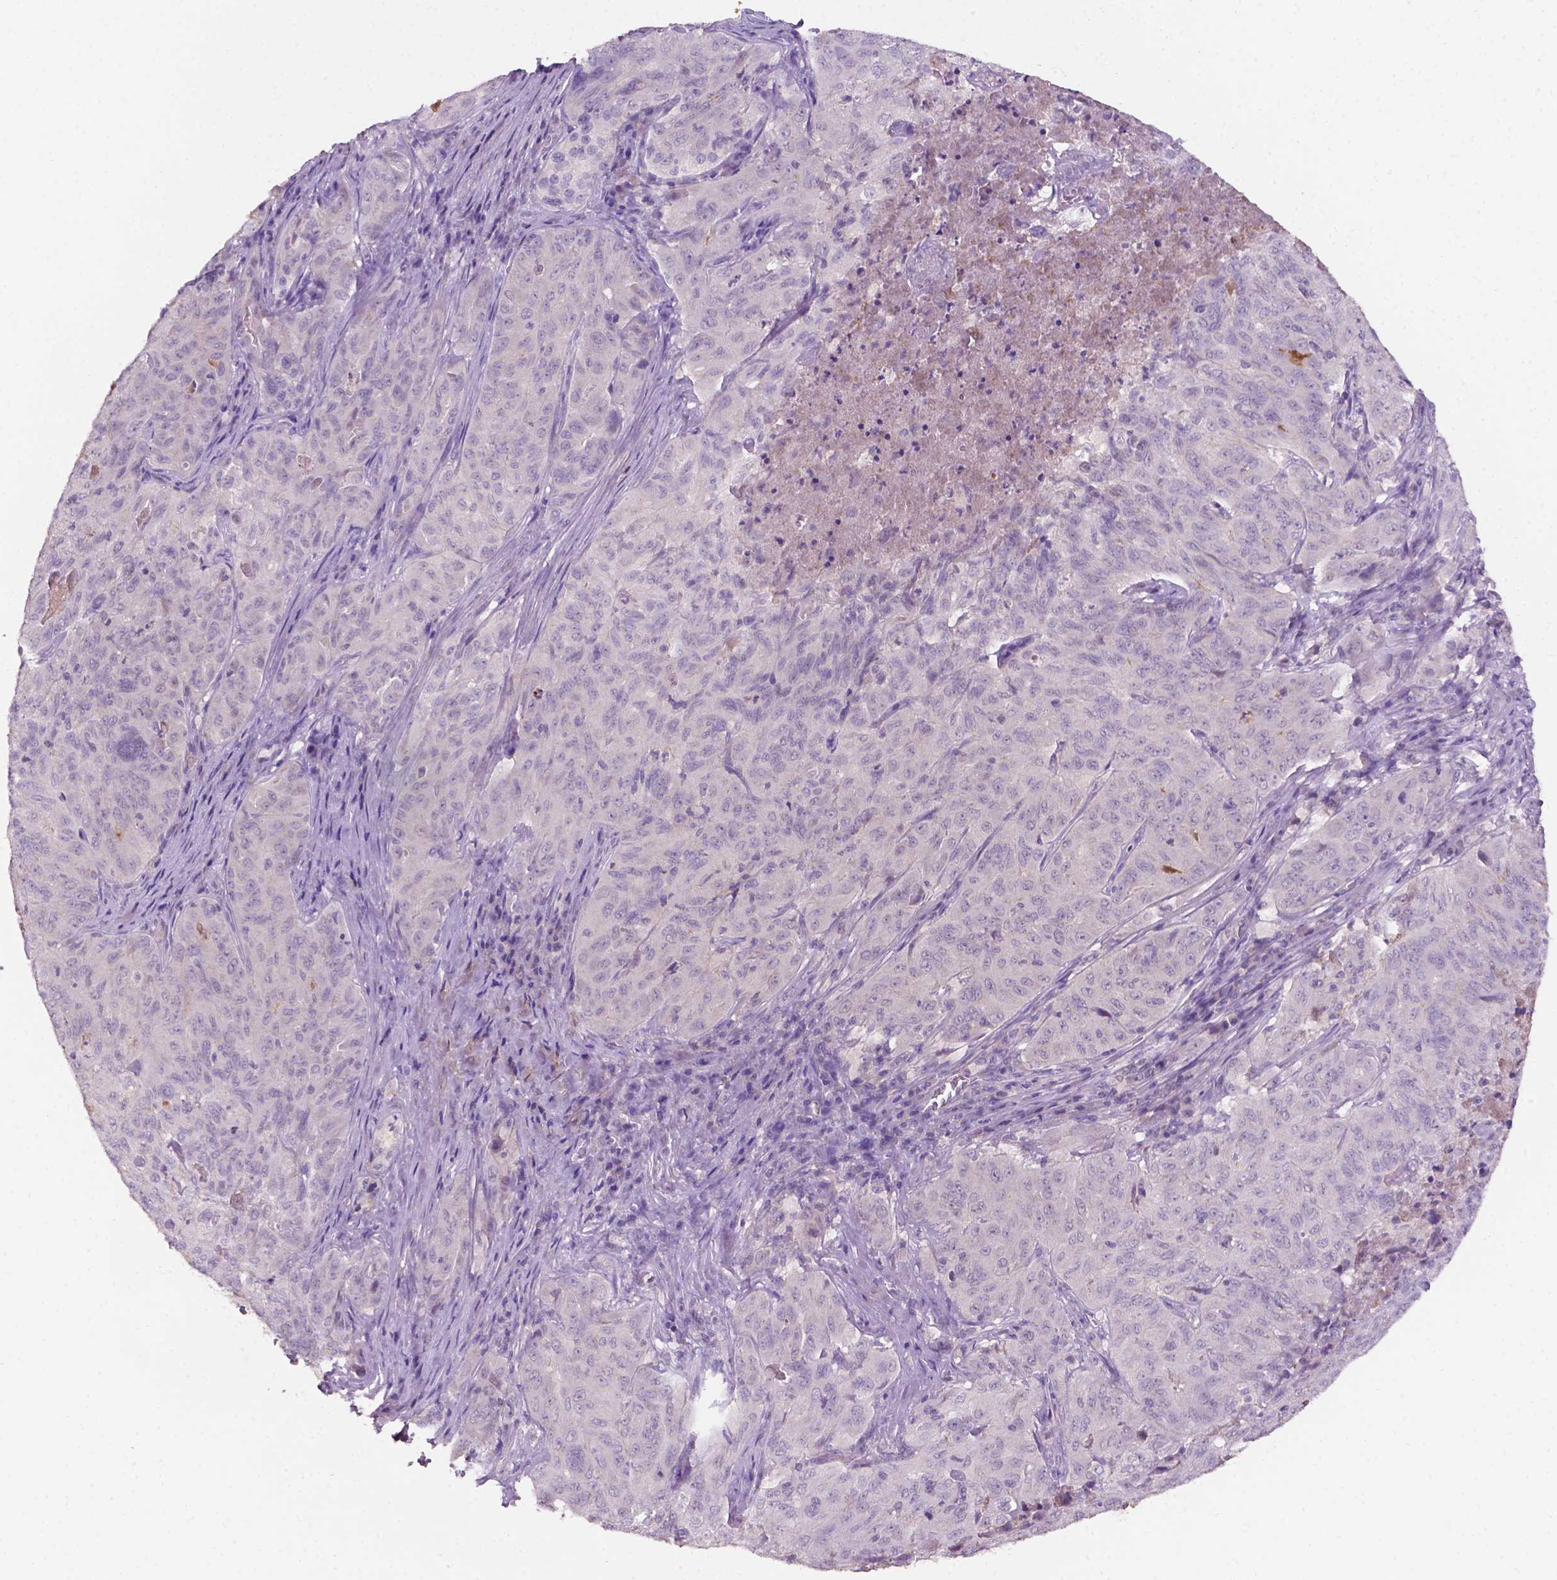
{"staining": {"intensity": "negative", "quantity": "none", "location": "none"}, "tissue": "pancreatic cancer", "cell_type": "Tumor cells", "image_type": "cancer", "snomed": [{"axis": "morphology", "description": "Adenocarcinoma, NOS"}, {"axis": "topography", "description": "Pancreas"}], "caption": "IHC histopathology image of neoplastic tissue: human adenocarcinoma (pancreatic) stained with DAB exhibits no significant protein positivity in tumor cells.", "gene": "FBLN1", "patient": {"sex": "male", "age": 63}}